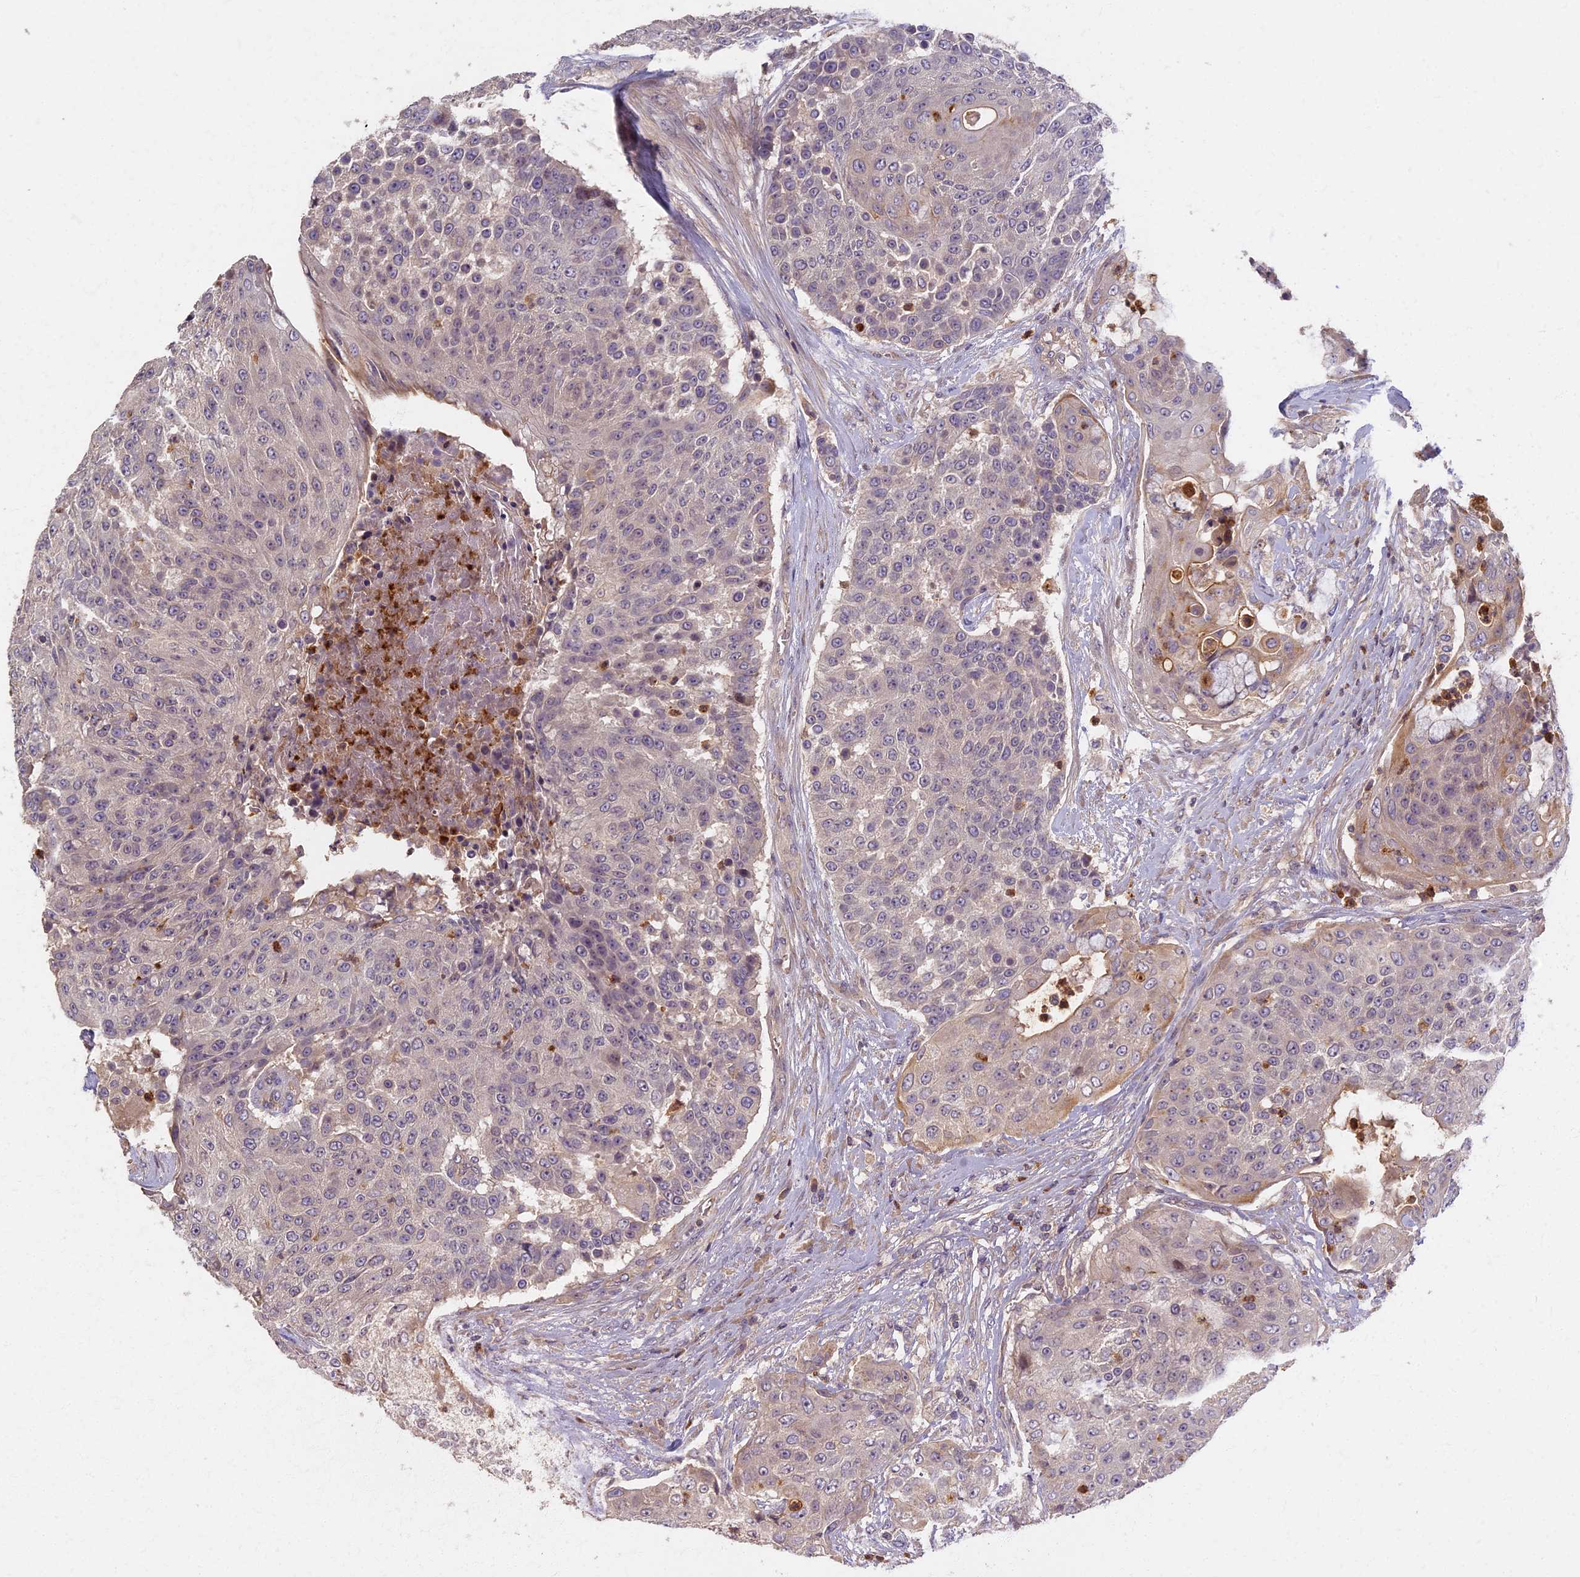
{"staining": {"intensity": "negative", "quantity": "none", "location": "none"}, "tissue": "urothelial cancer", "cell_type": "Tumor cells", "image_type": "cancer", "snomed": [{"axis": "morphology", "description": "Urothelial carcinoma, High grade"}, {"axis": "topography", "description": "Urinary bladder"}], "caption": "Protein analysis of urothelial cancer exhibits no significant expression in tumor cells. (DAB (3,3'-diaminobenzidine) IHC with hematoxylin counter stain).", "gene": "AP4E1", "patient": {"sex": "female", "age": 63}}